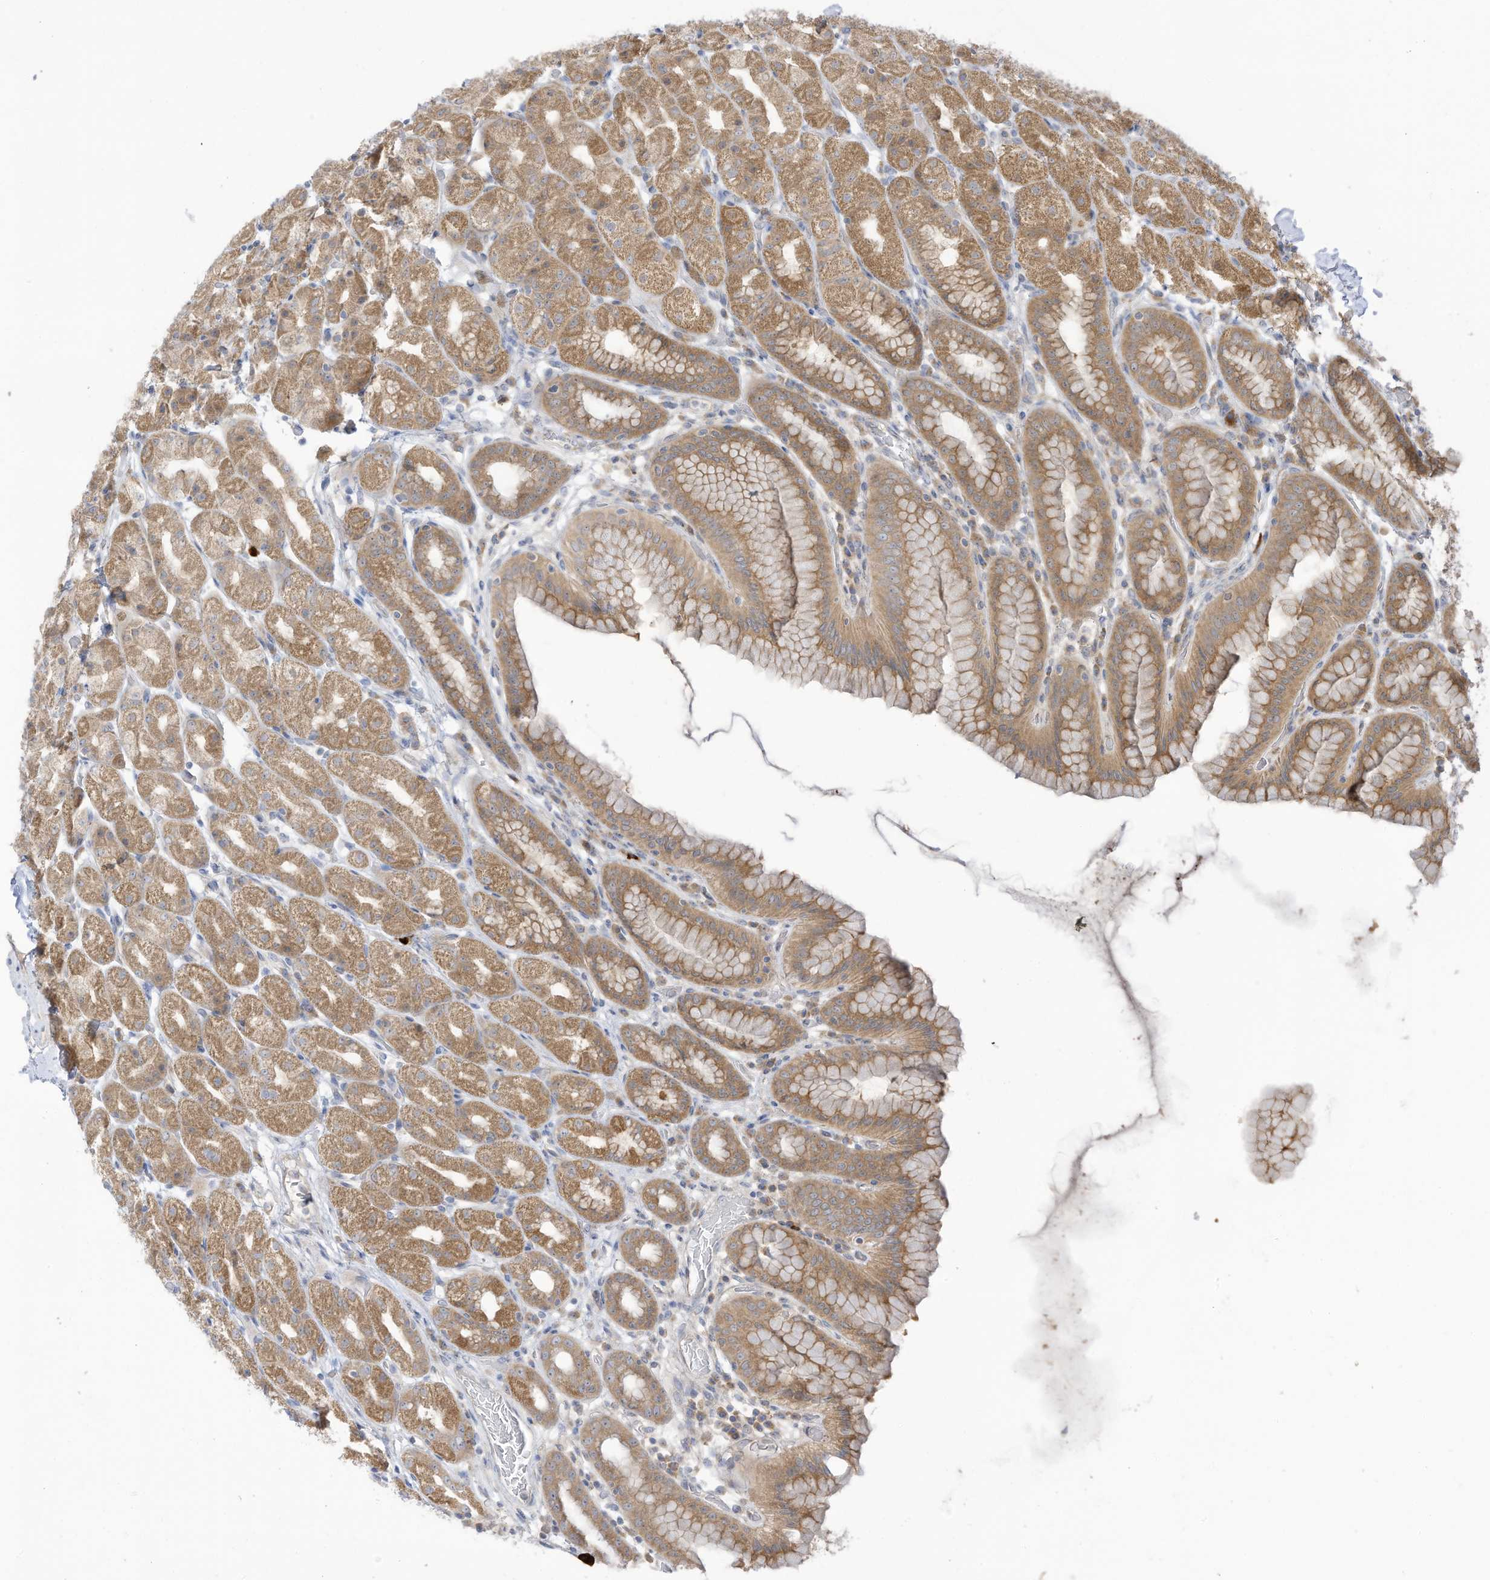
{"staining": {"intensity": "moderate", "quantity": ">75%", "location": "cytoplasmic/membranous"}, "tissue": "stomach", "cell_type": "Glandular cells", "image_type": "normal", "snomed": [{"axis": "morphology", "description": "Normal tissue, NOS"}, {"axis": "topography", "description": "Stomach, upper"}], "caption": "Protein staining by immunohistochemistry displays moderate cytoplasmic/membranous staining in about >75% of glandular cells in unremarkable stomach.", "gene": "LRRN2", "patient": {"sex": "male", "age": 68}}